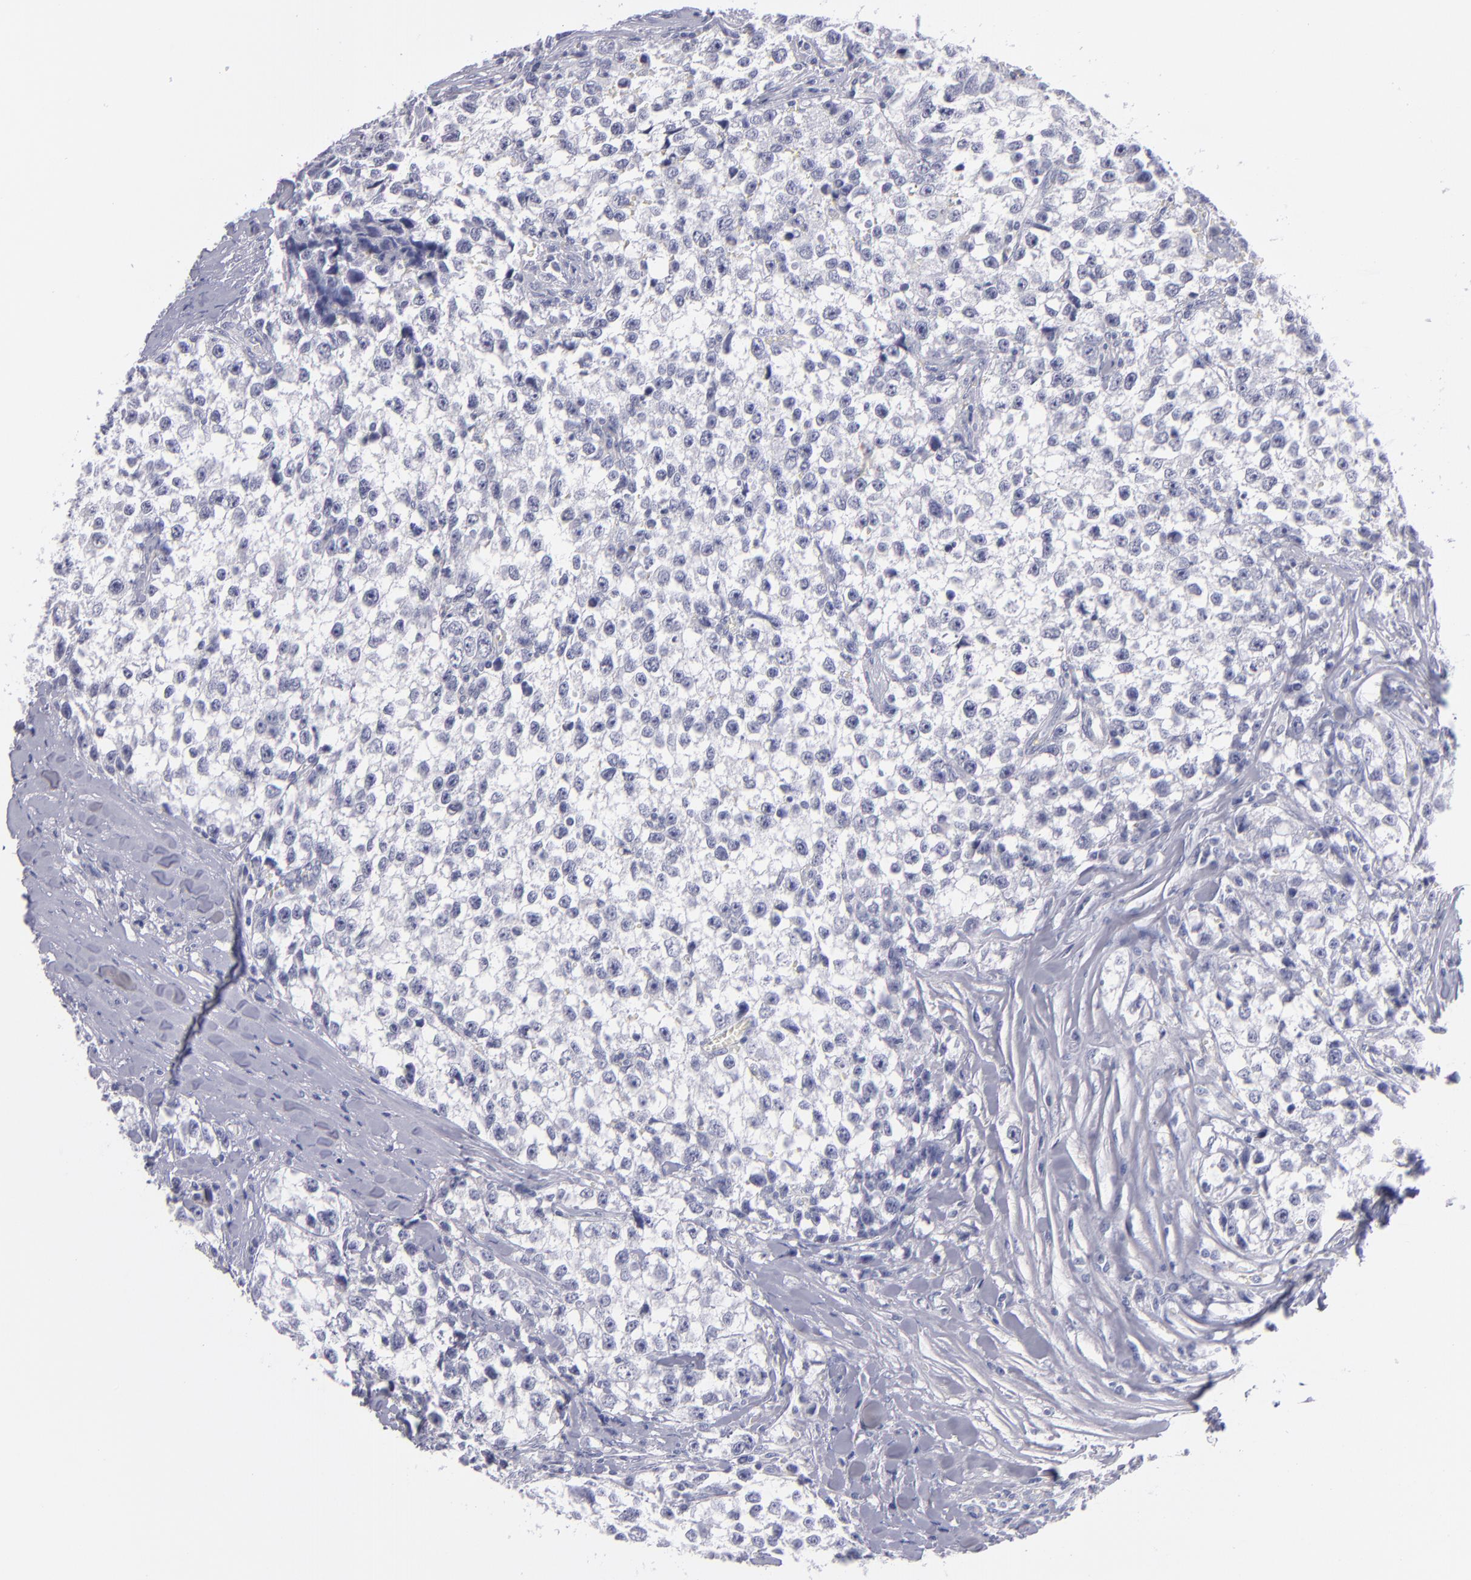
{"staining": {"intensity": "negative", "quantity": "none", "location": "none"}, "tissue": "testis cancer", "cell_type": "Tumor cells", "image_type": "cancer", "snomed": [{"axis": "morphology", "description": "Seminoma, NOS"}, {"axis": "morphology", "description": "Carcinoma, Embryonal, NOS"}, {"axis": "topography", "description": "Testis"}], "caption": "DAB immunohistochemical staining of testis seminoma reveals no significant staining in tumor cells.", "gene": "ITGB4", "patient": {"sex": "male", "age": 30}}